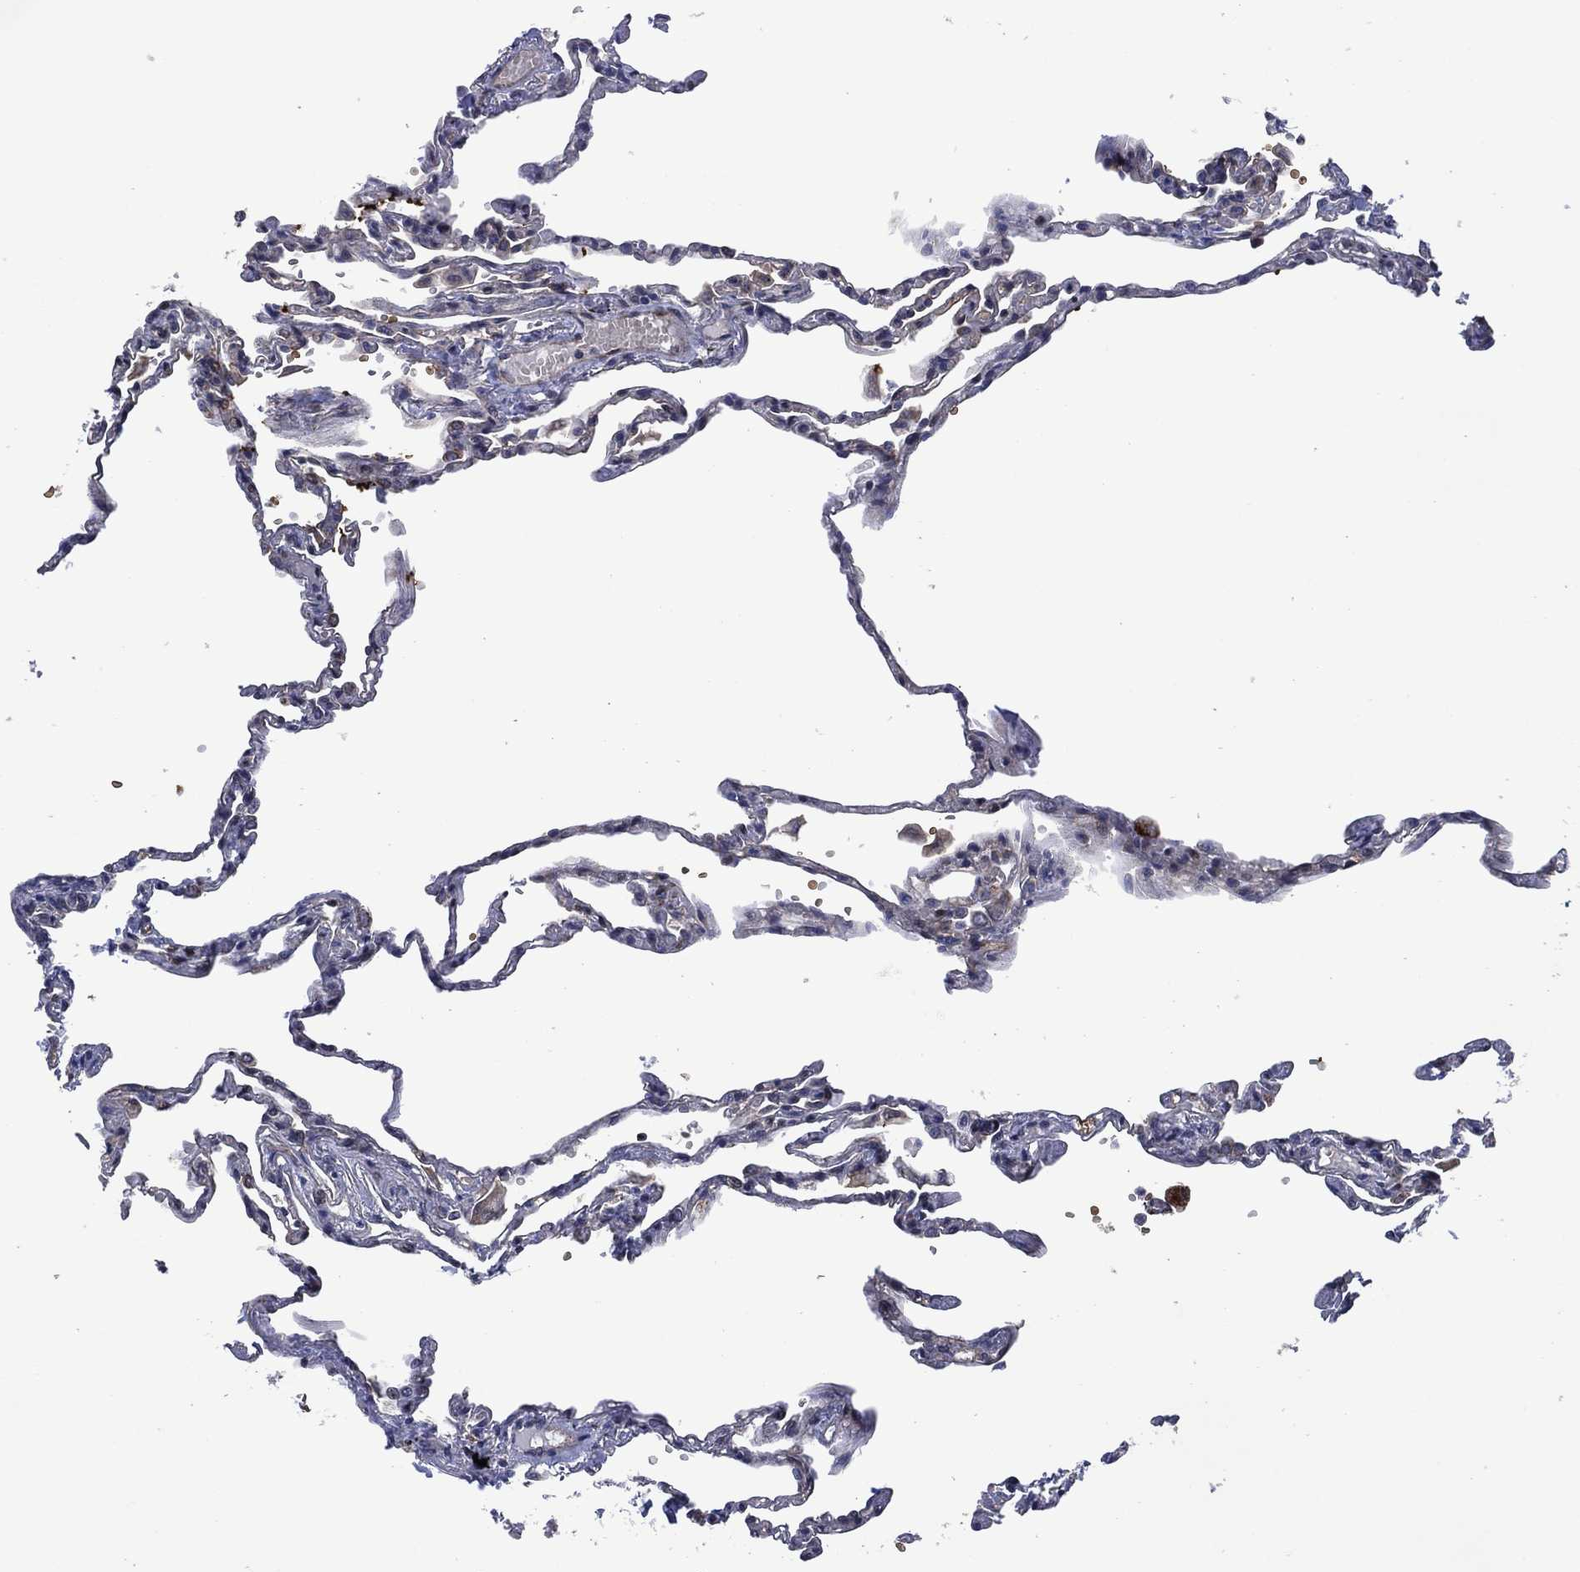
{"staining": {"intensity": "moderate", "quantity": "<25%", "location": "cytoplasmic/membranous"}, "tissue": "lung", "cell_type": "Alveolar cells", "image_type": "normal", "snomed": [{"axis": "morphology", "description": "Normal tissue, NOS"}, {"axis": "topography", "description": "Lung"}], "caption": "Normal lung was stained to show a protein in brown. There is low levels of moderate cytoplasmic/membranous expression in about <25% of alveolar cells. (Stains: DAB (3,3'-diaminobenzidine) in brown, nuclei in blue, Microscopy: brightfield microscopy at high magnification).", "gene": "HTD2", "patient": {"sex": "male", "age": 78}}